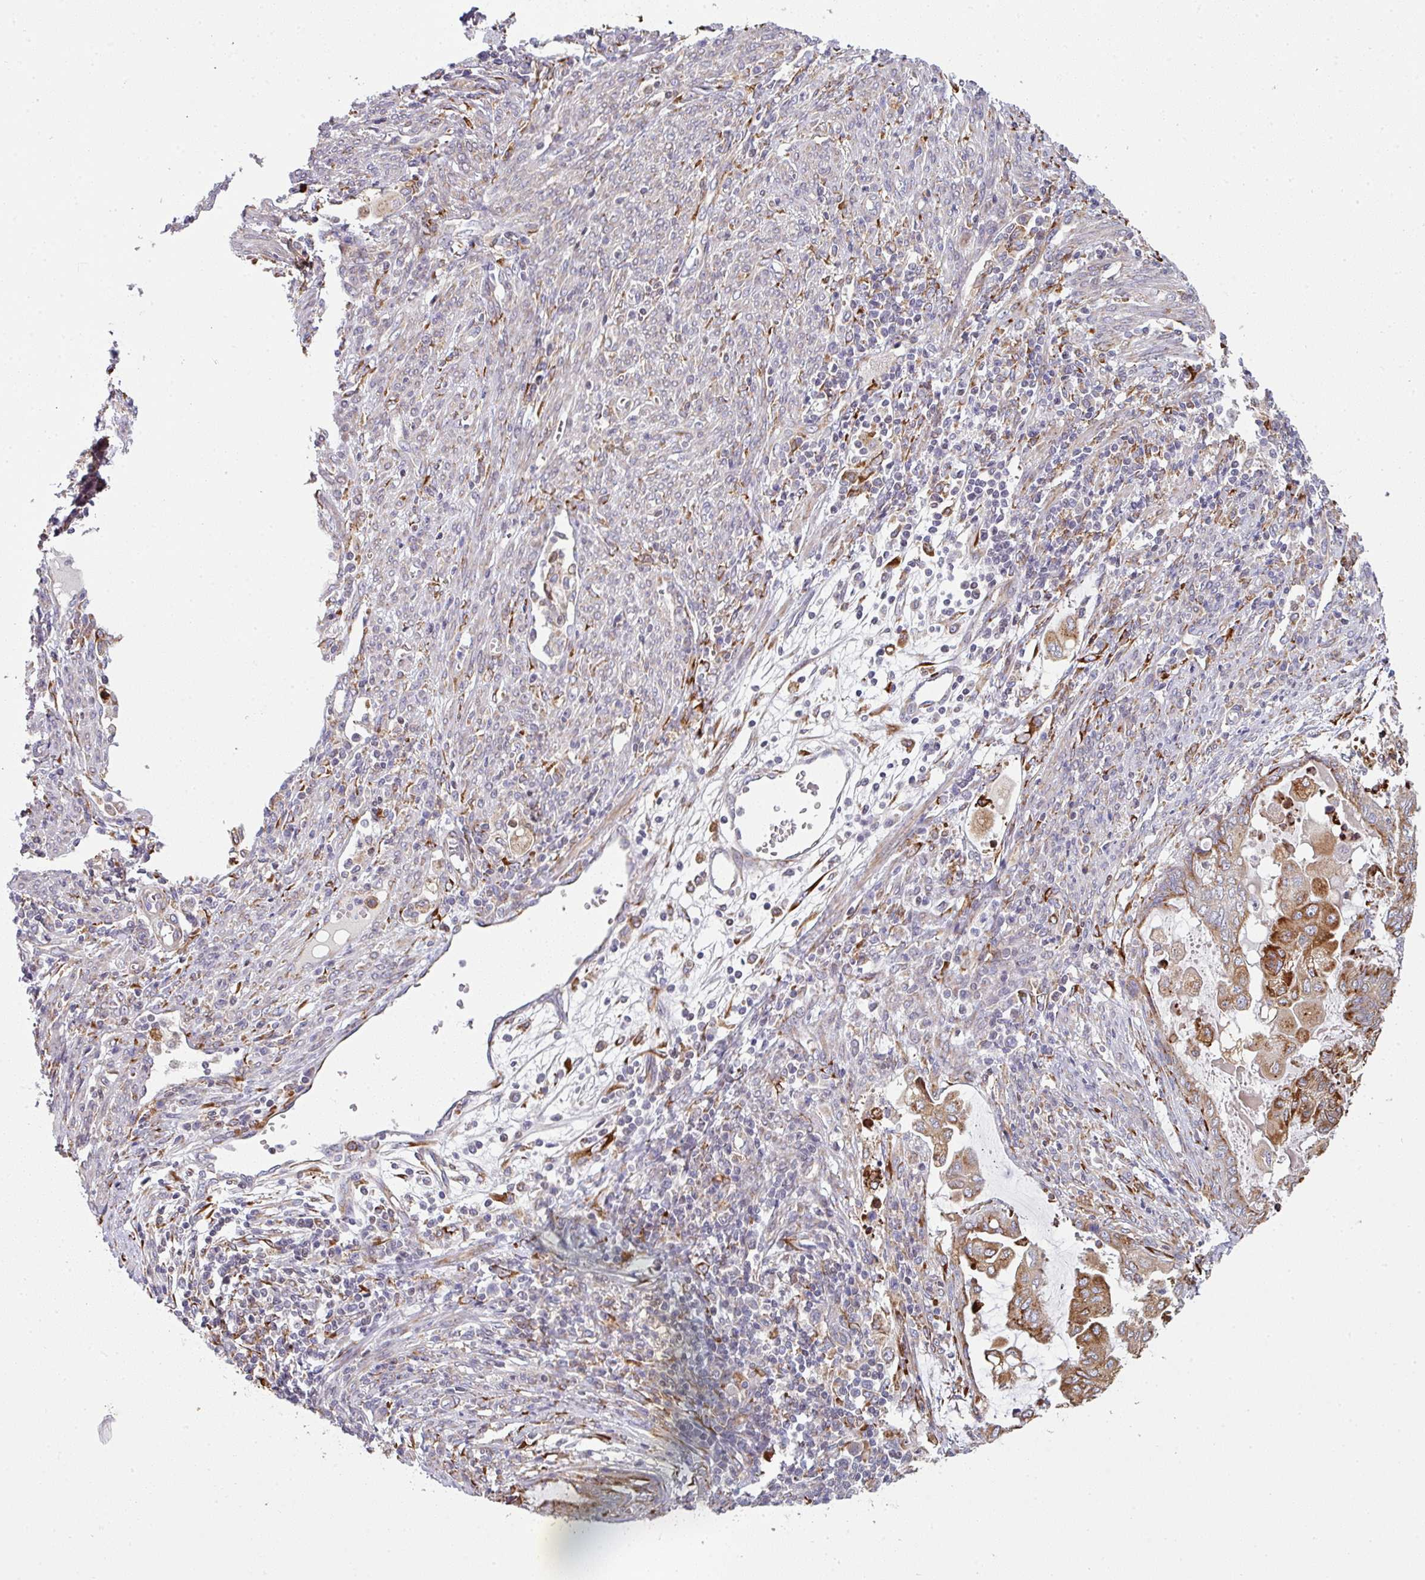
{"staining": {"intensity": "strong", "quantity": "25%-75%", "location": "cytoplasmic/membranous"}, "tissue": "endometrial cancer", "cell_type": "Tumor cells", "image_type": "cancer", "snomed": [{"axis": "morphology", "description": "Adenocarcinoma, NOS"}, {"axis": "topography", "description": "Uterus"}, {"axis": "topography", "description": "Endometrium"}], "caption": "IHC micrograph of neoplastic tissue: endometrial cancer (adenocarcinoma) stained using IHC shows high levels of strong protein expression localized specifically in the cytoplasmic/membranous of tumor cells, appearing as a cytoplasmic/membranous brown color.", "gene": "ZNF268", "patient": {"sex": "female", "age": 70}}